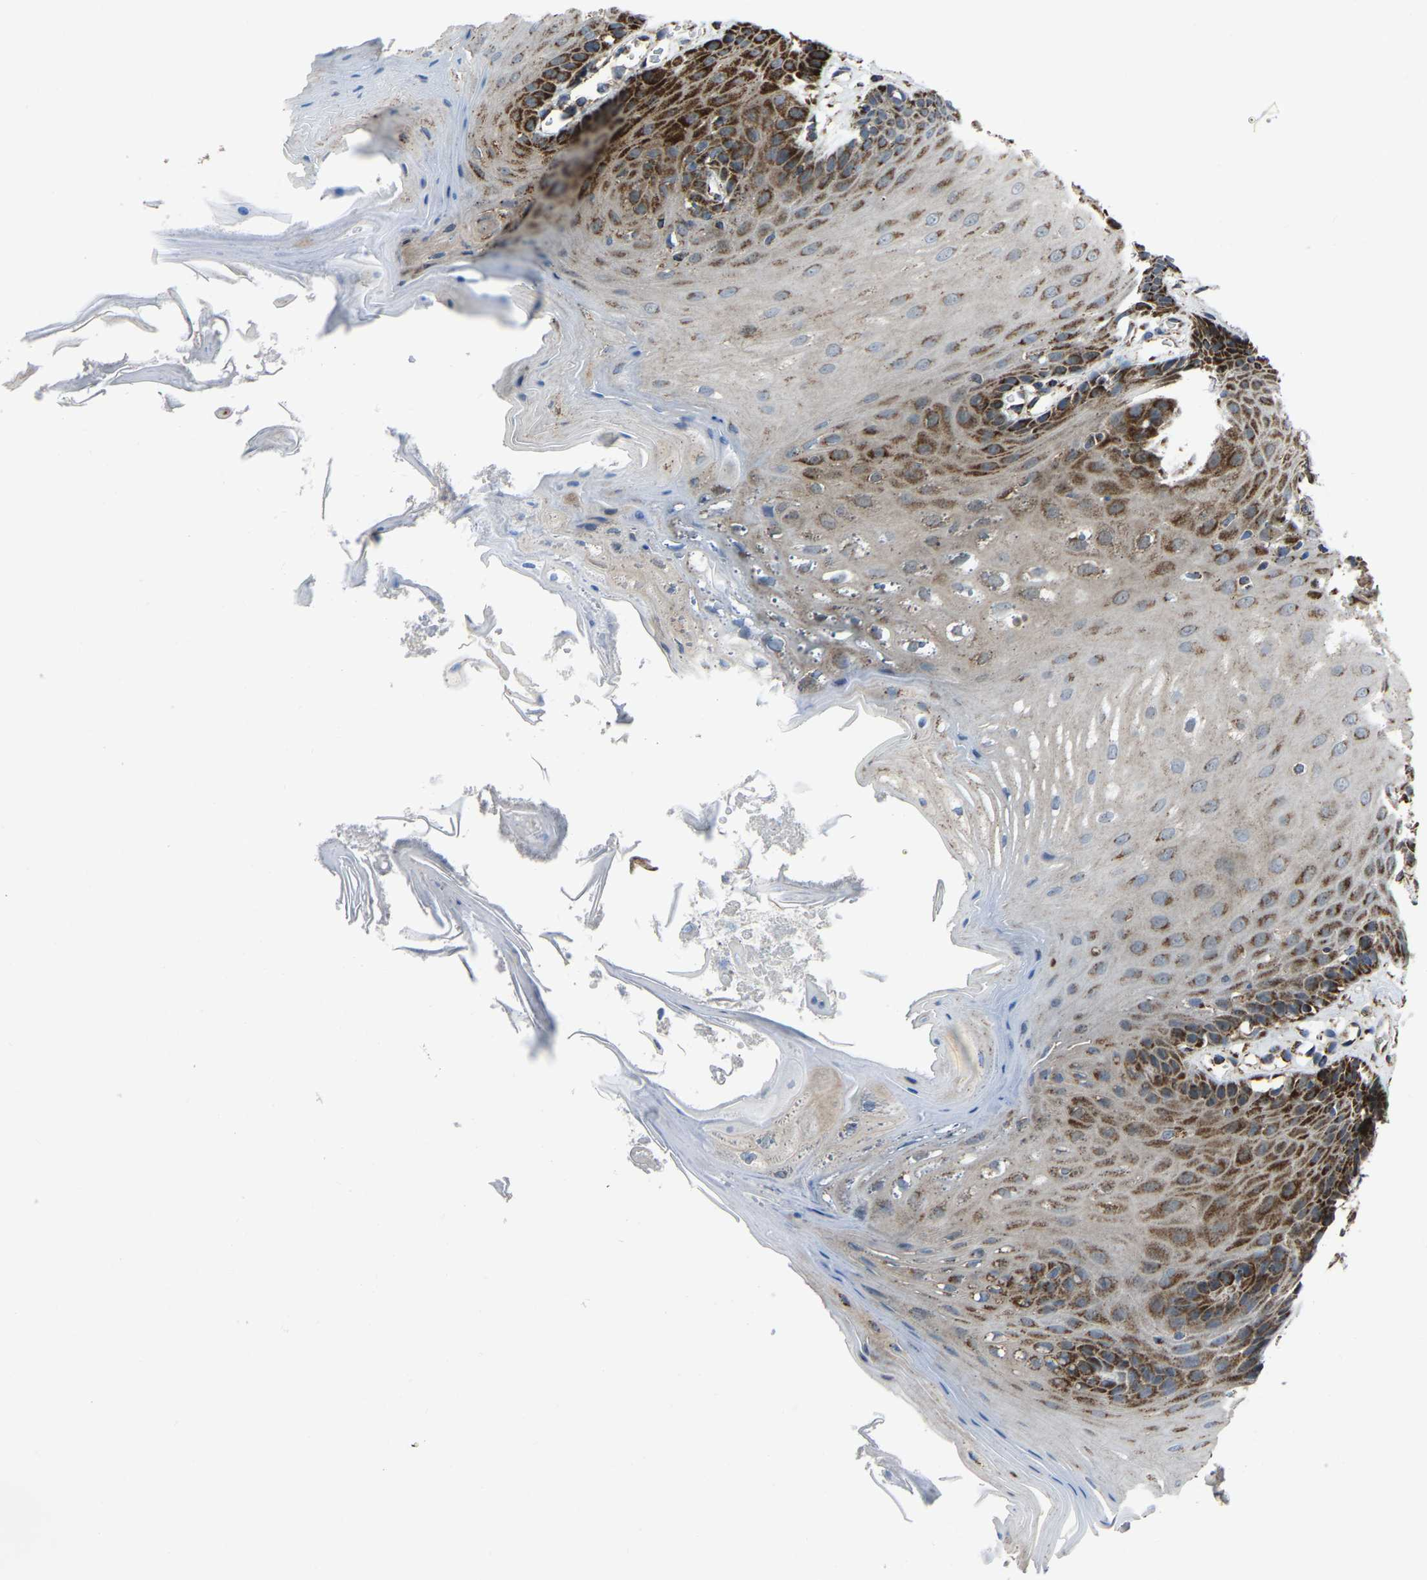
{"staining": {"intensity": "strong", "quantity": "25%-75%", "location": "cytoplasmic/membranous"}, "tissue": "oral mucosa", "cell_type": "Squamous epithelial cells", "image_type": "normal", "snomed": [{"axis": "morphology", "description": "Normal tissue, NOS"}, {"axis": "morphology", "description": "Squamous cell carcinoma, NOS"}, {"axis": "topography", "description": "Oral tissue"}, {"axis": "topography", "description": "Head-Neck"}], "caption": "About 25%-75% of squamous epithelial cells in normal oral mucosa show strong cytoplasmic/membranous protein staining as visualized by brown immunohistochemical staining.", "gene": "AKR1A1", "patient": {"sex": "male", "age": 71}}